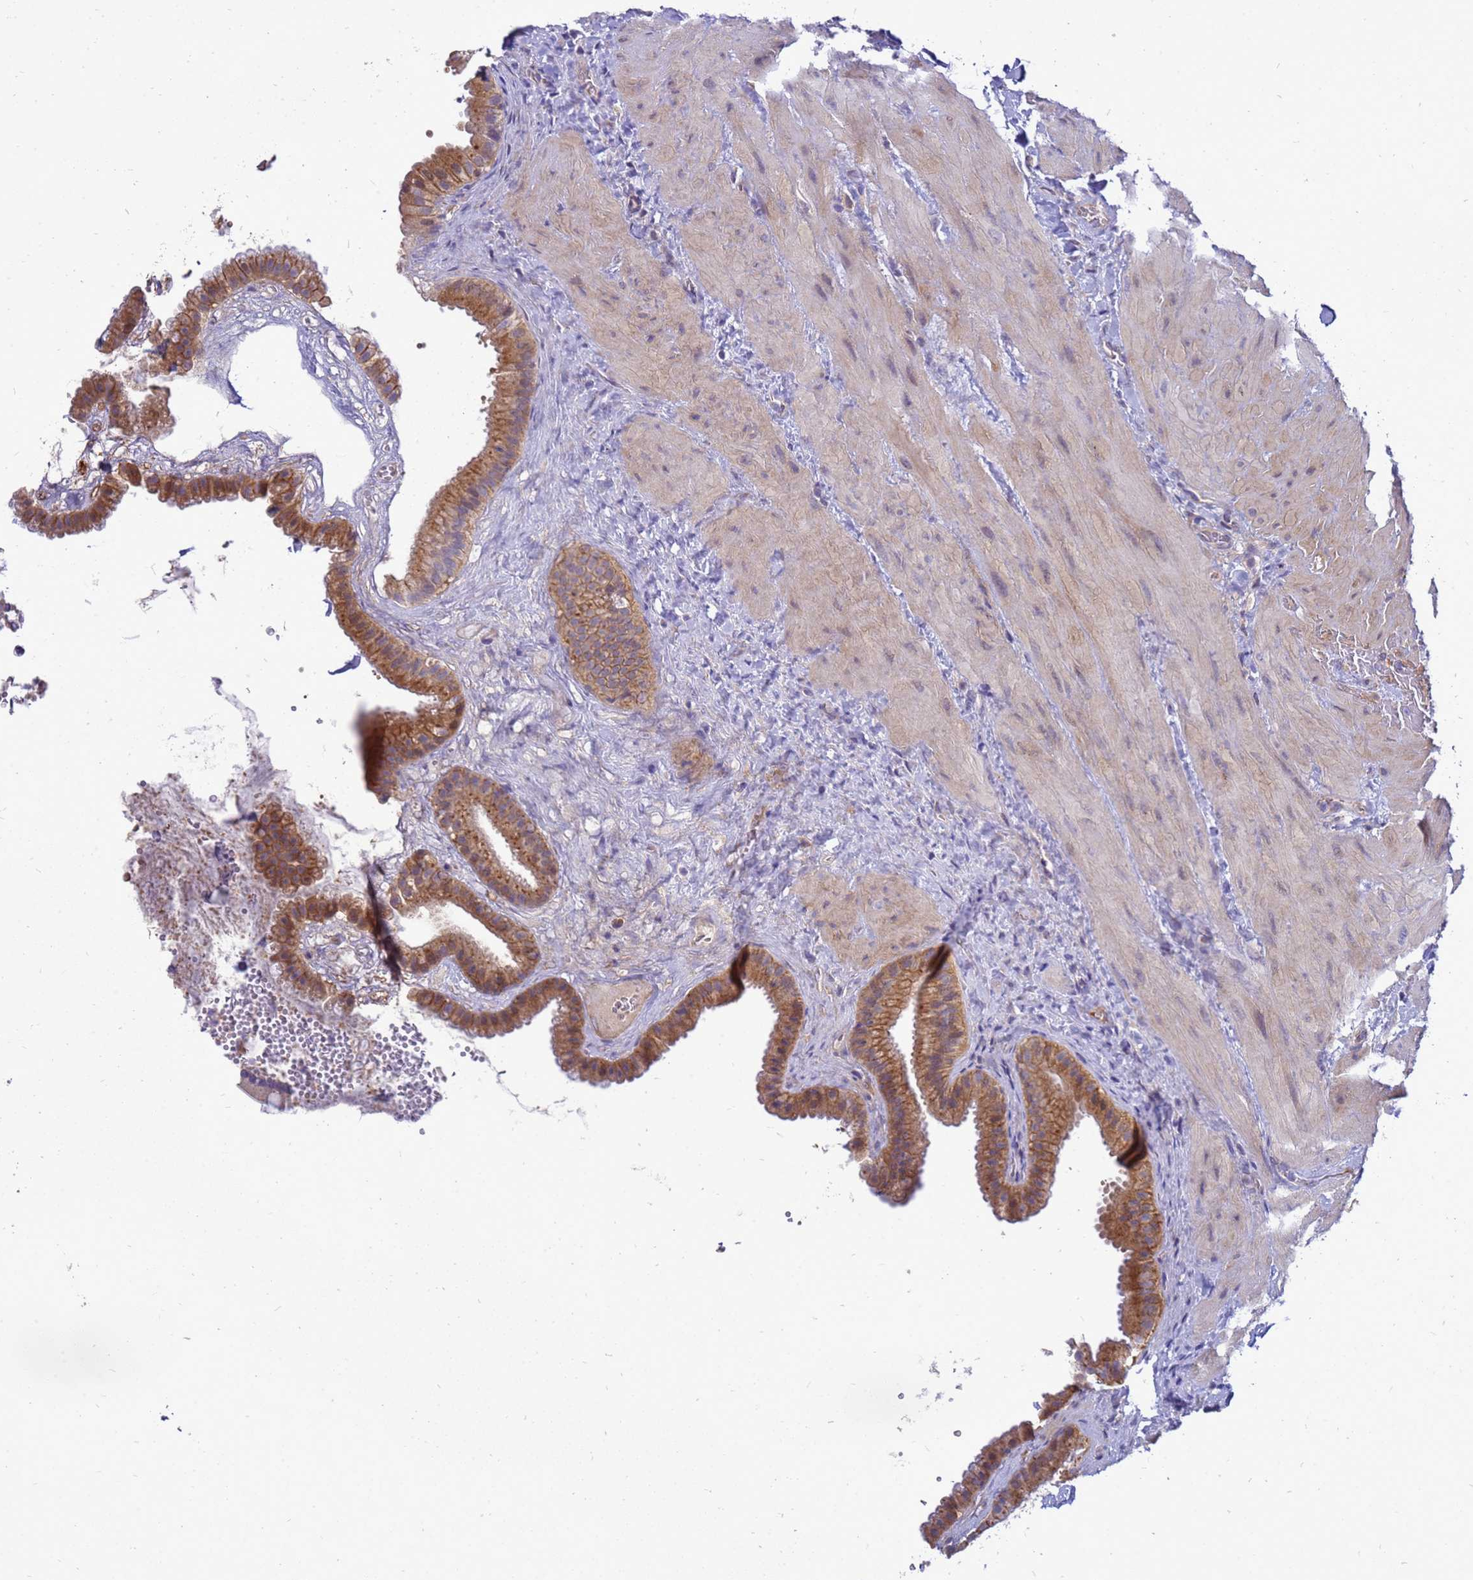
{"staining": {"intensity": "moderate", "quantity": ">75%", "location": "cytoplasmic/membranous"}, "tissue": "gallbladder", "cell_type": "Glandular cells", "image_type": "normal", "snomed": [{"axis": "morphology", "description": "Normal tissue, NOS"}, {"axis": "topography", "description": "Gallbladder"}], "caption": "This image shows IHC staining of normal human gallbladder, with medium moderate cytoplasmic/membranous expression in about >75% of glandular cells.", "gene": "ENOPH1", "patient": {"sex": "male", "age": 55}}